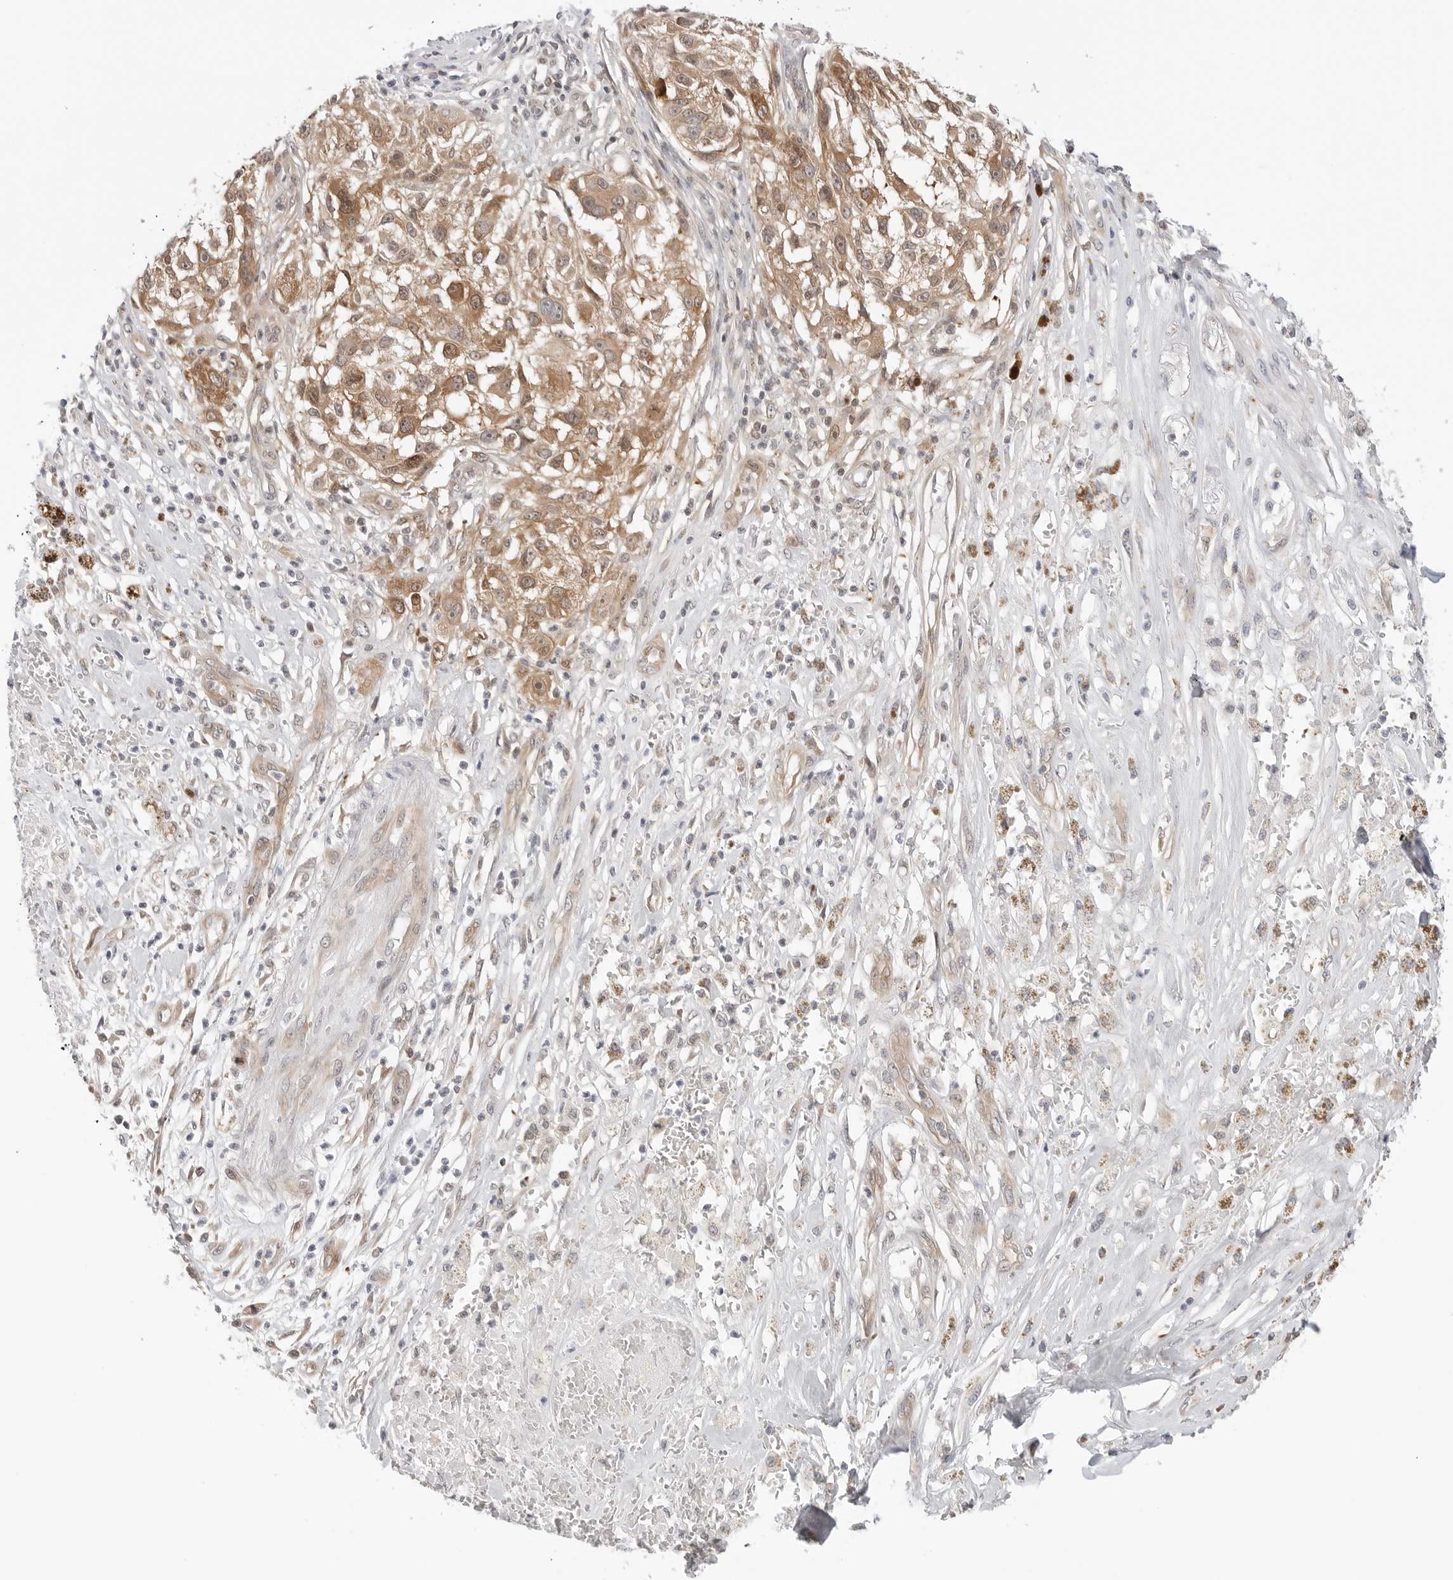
{"staining": {"intensity": "moderate", "quantity": ">75%", "location": "cytoplasmic/membranous"}, "tissue": "melanoma", "cell_type": "Tumor cells", "image_type": "cancer", "snomed": [{"axis": "morphology", "description": "Necrosis, NOS"}, {"axis": "morphology", "description": "Malignant melanoma, NOS"}, {"axis": "topography", "description": "Skin"}], "caption": "Tumor cells display moderate cytoplasmic/membranous positivity in about >75% of cells in melanoma. (brown staining indicates protein expression, while blue staining denotes nuclei).", "gene": "NUDC", "patient": {"sex": "female", "age": 87}}